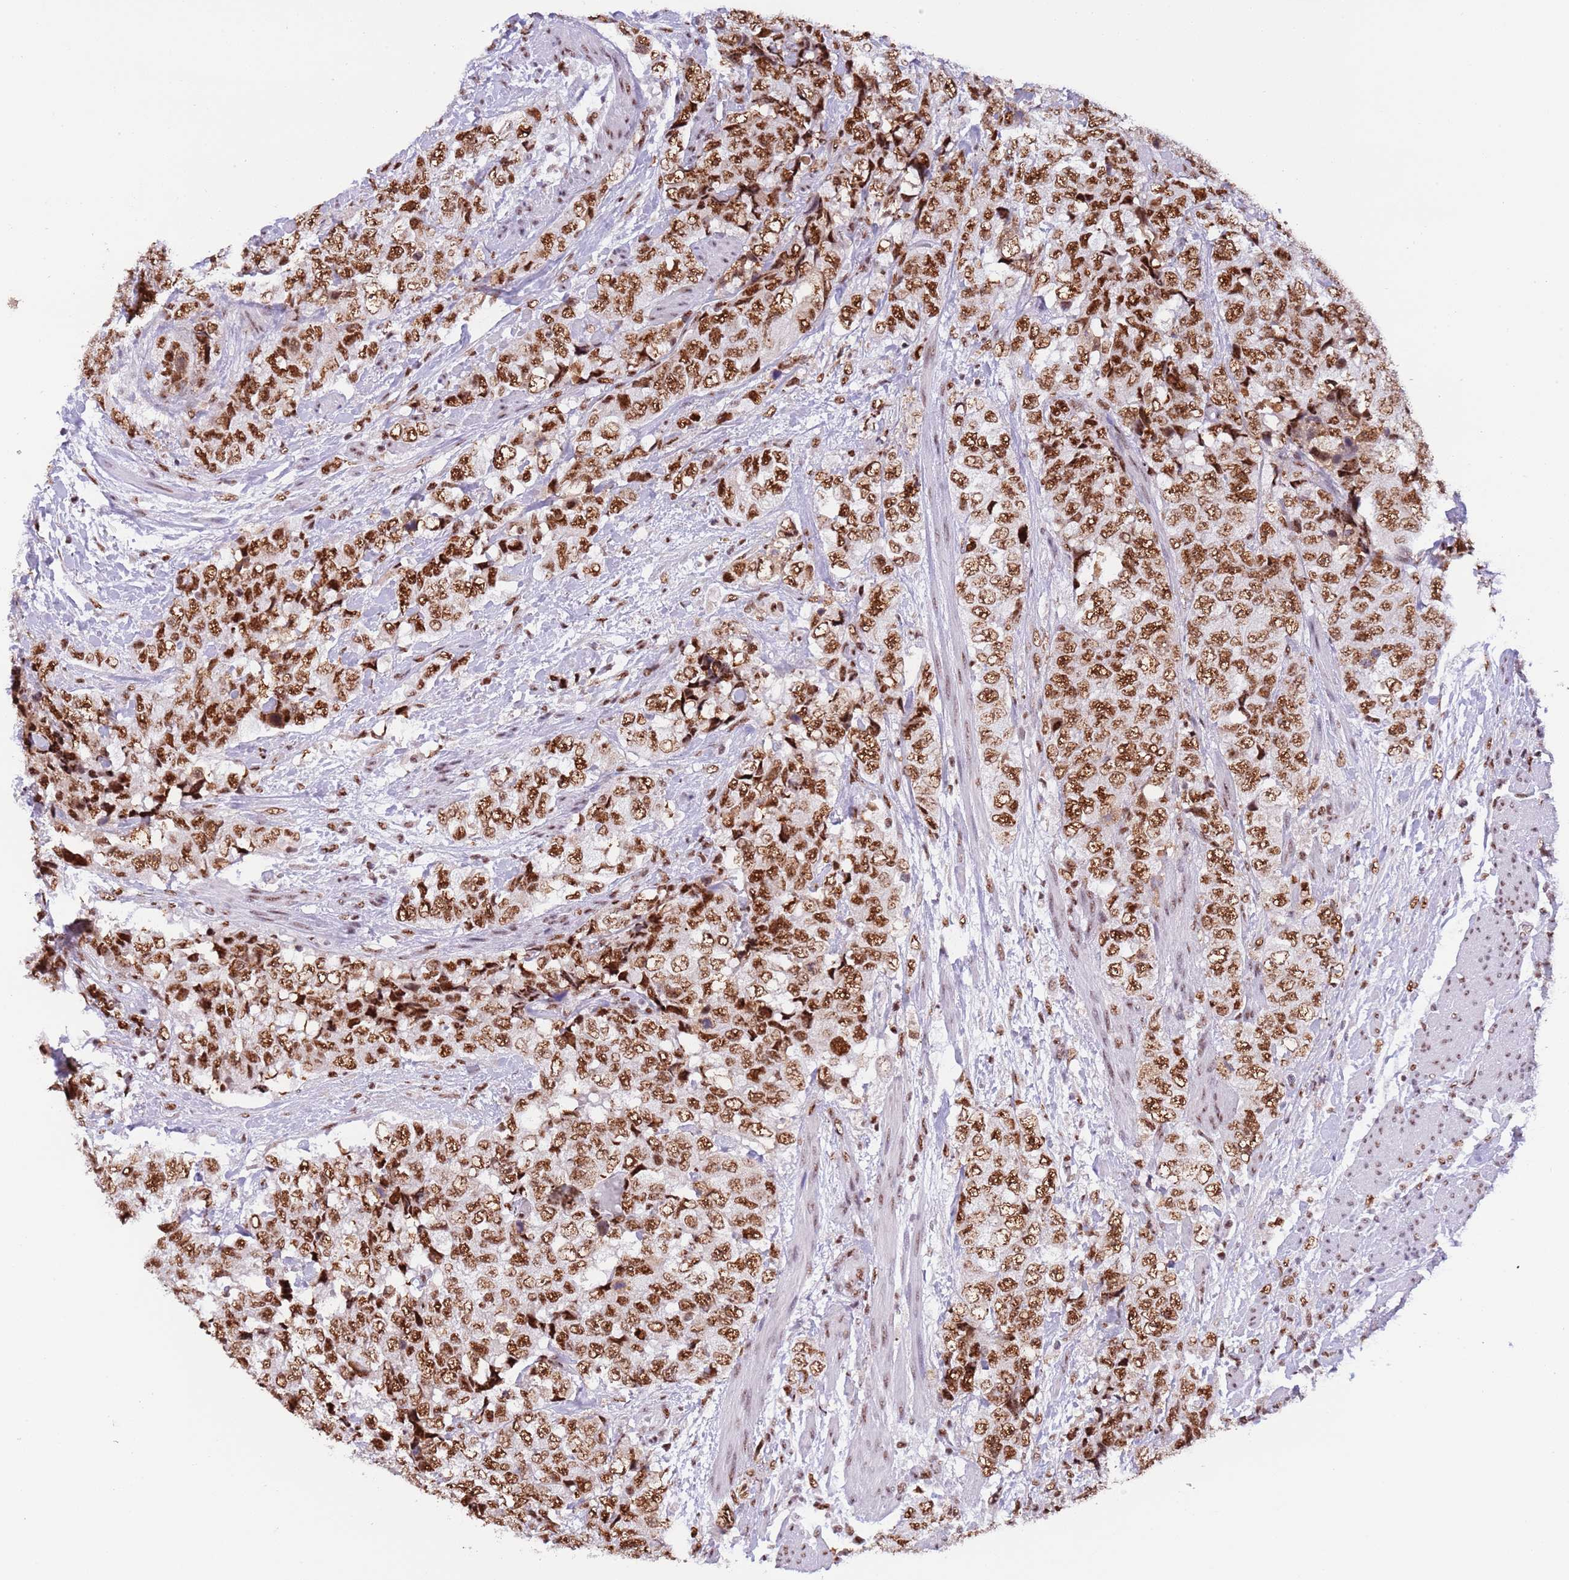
{"staining": {"intensity": "strong", "quantity": ">75%", "location": "nuclear"}, "tissue": "urothelial cancer", "cell_type": "Tumor cells", "image_type": "cancer", "snomed": [{"axis": "morphology", "description": "Urothelial carcinoma, High grade"}, {"axis": "topography", "description": "Urinary bladder"}], "caption": "Immunohistochemical staining of human urothelial cancer exhibits high levels of strong nuclear protein expression in approximately >75% of tumor cells.", "gene": "SF3A2", "patient": {"sex": "female", "age": 78}}